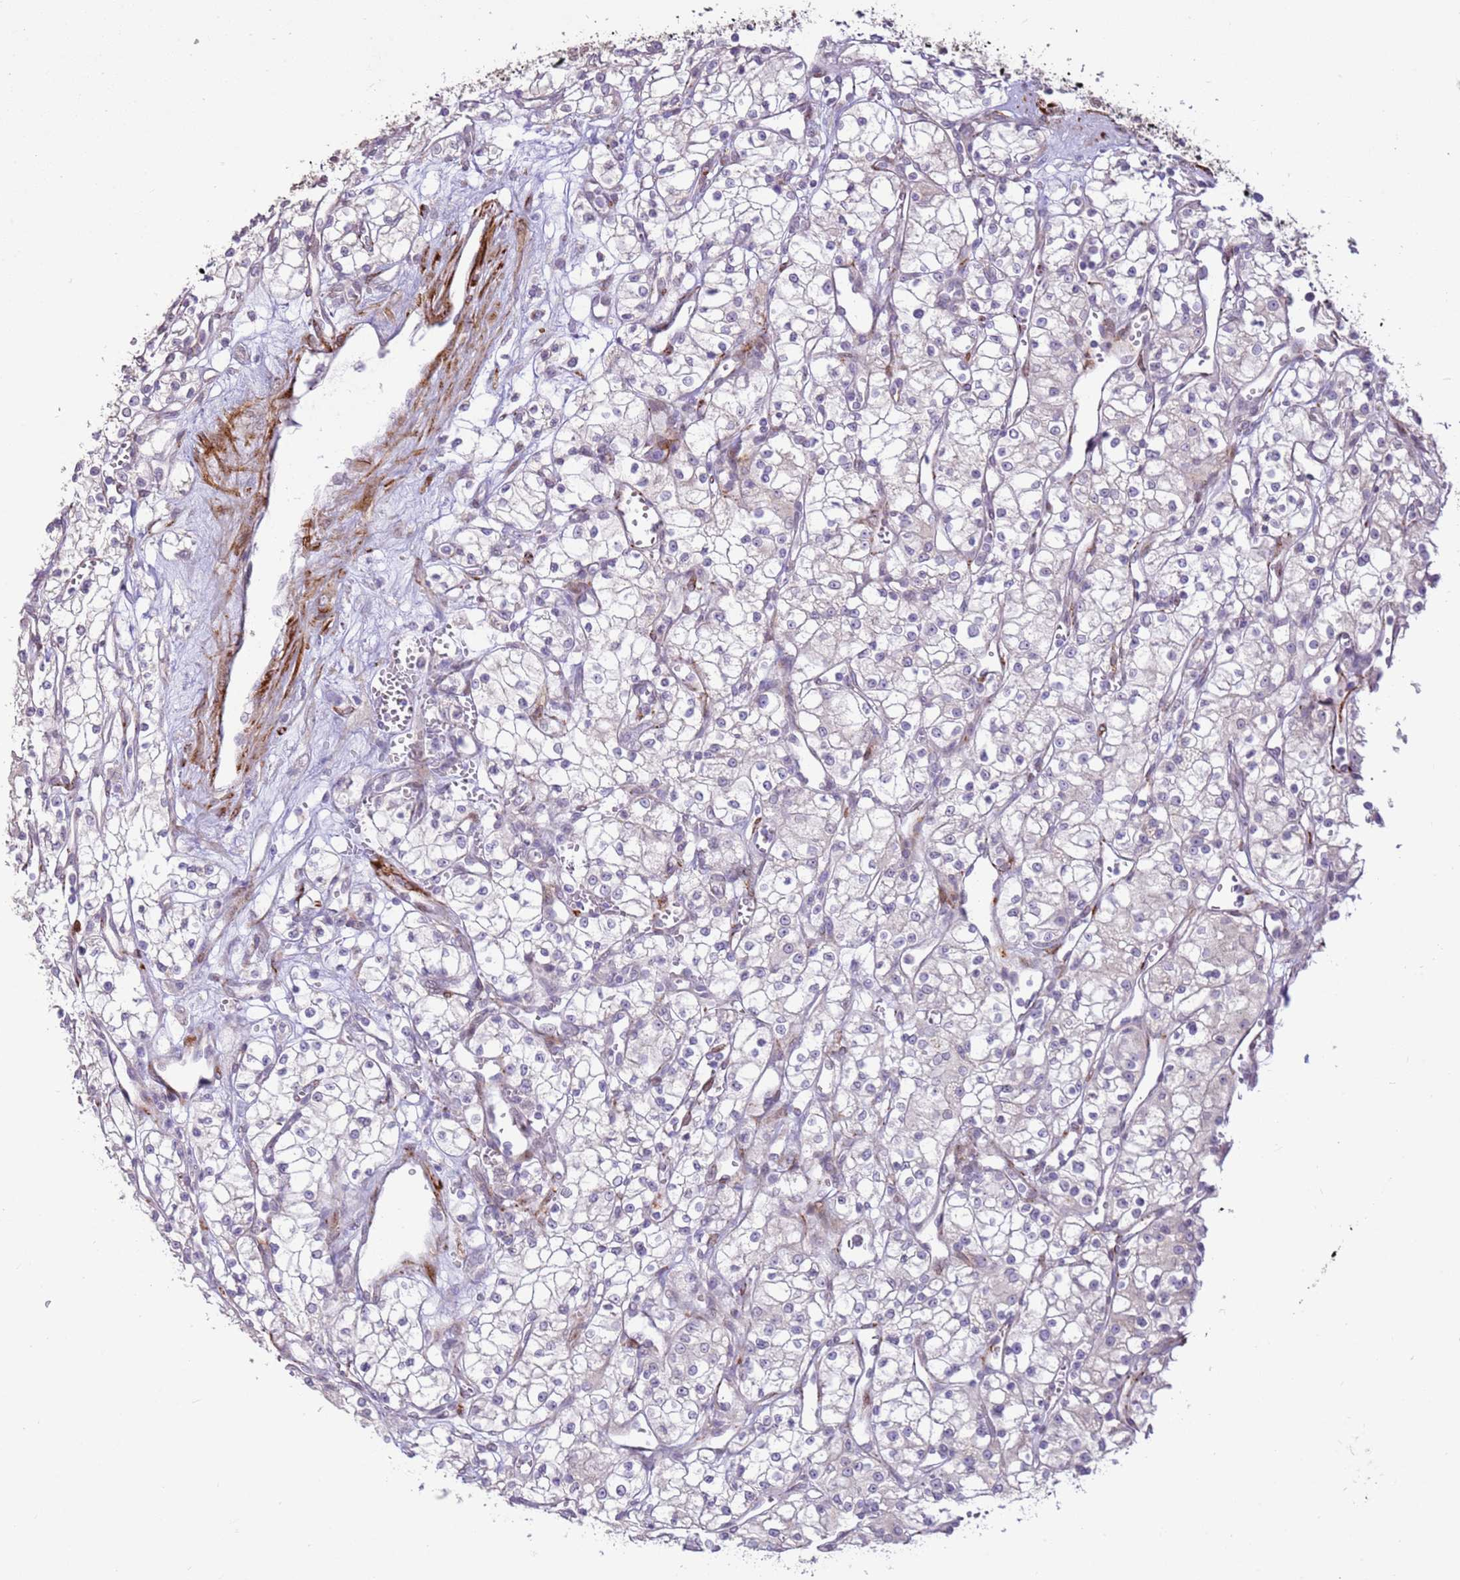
{"staining": {"intensity": "negative", "quantity": "none", "location": "none"}, "tissue": "renal cancer", "cell_type": "Tumor cells", "image_type": "cancer", "snomed": [{"axis": "morphology", "description": "Adenocarcinoma, NOS"}, {"axis": "topography", "description": "Kidney"}], "caption": "Human renal cancer (adenocarcinoma) stained for a protein using IHC reveals no expression in tumor cells.", "gene": "LGI4", "patient": {"sex": "male", "age": 59}}